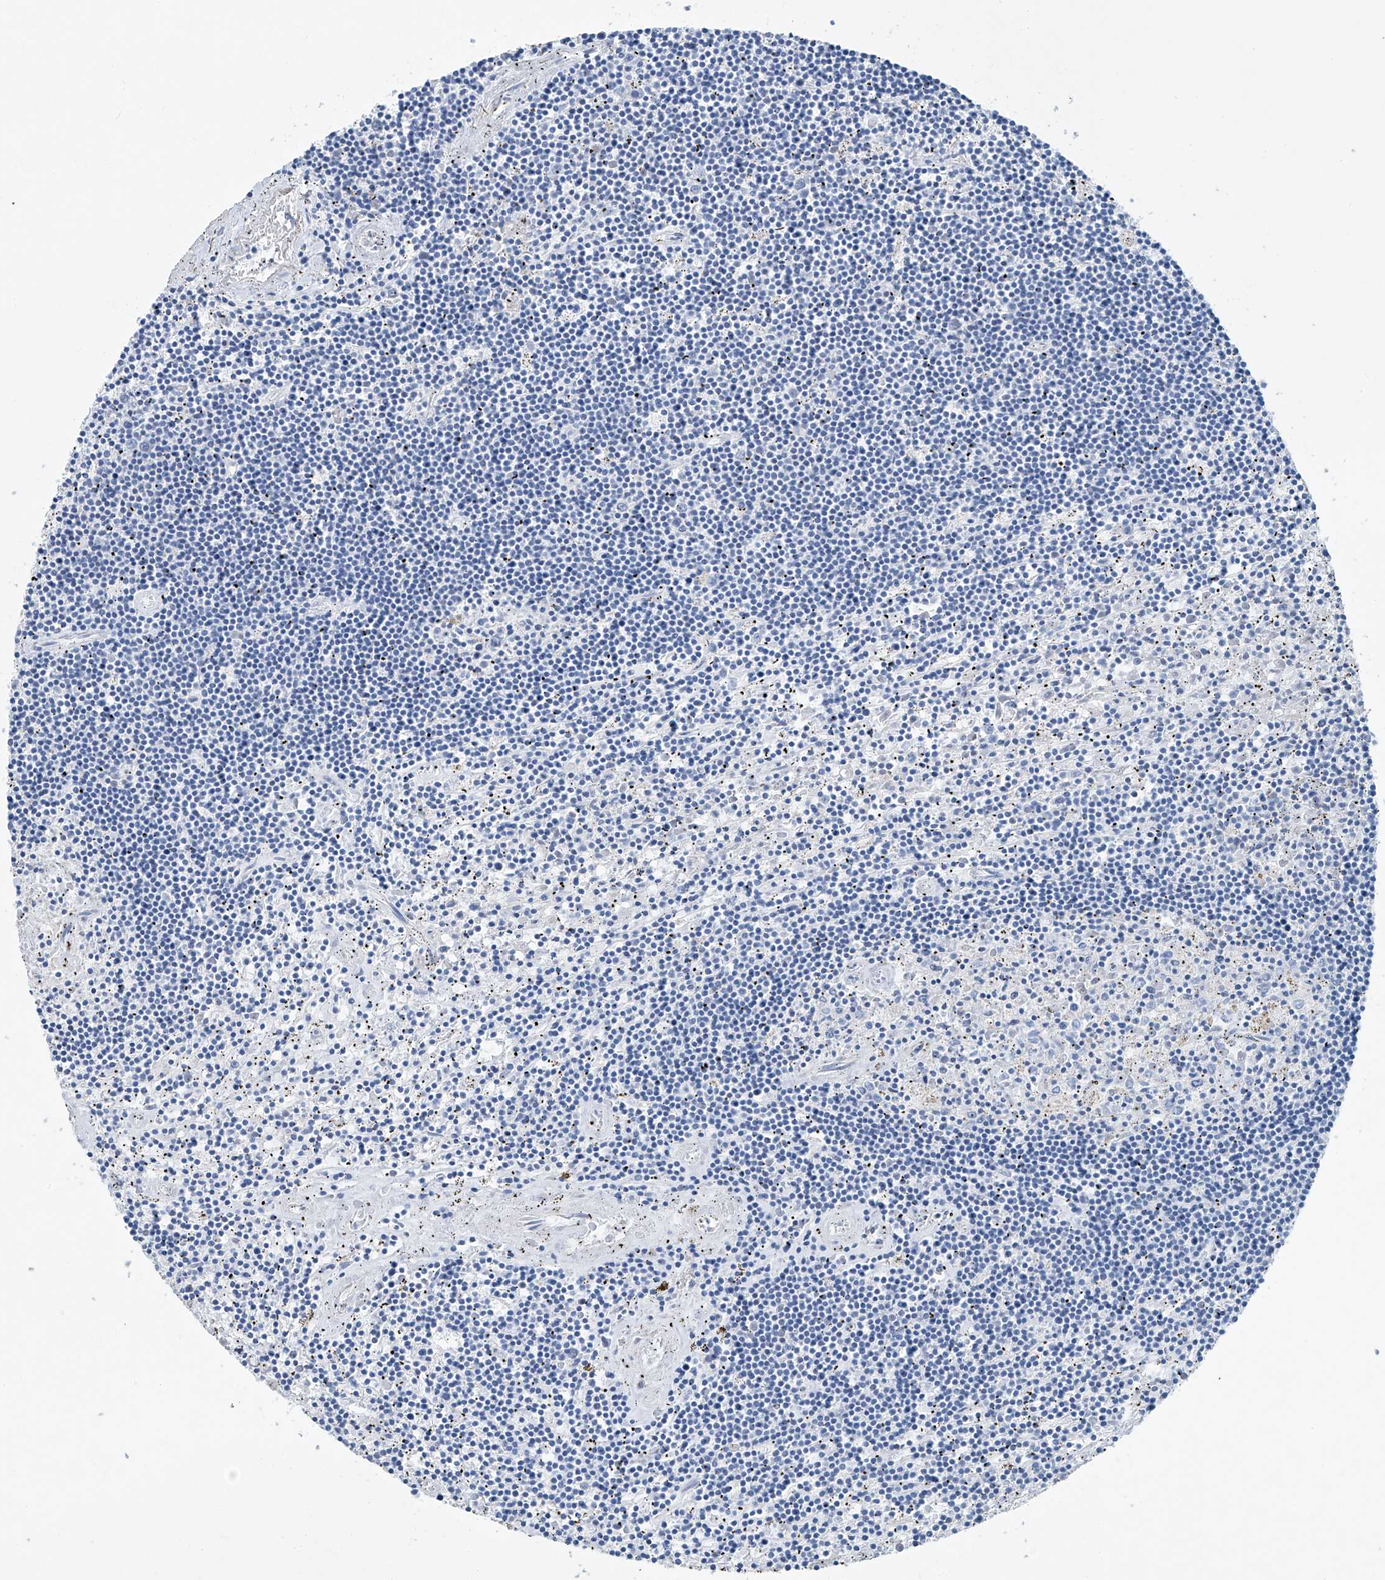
{"staining": {"intensity": "negative", "quantity": "none", "location": "none"}, "tissue": "lymphoma", "cell_type": "Tumor cells", "image_type": "cancer", "snomed": [{"axis": "morphology", "description": "Malignant lymphoma, non-Hodgkin's type, Low grade"}, {"axis": "topography", "description": "Spleen"}], "caption": "This histopathology image is of lymphoma stained with immunohistochemistry to label a protein in brown with the nuclei are counter-stained blue. There is no expression in tumor cells. Nuclei are stained in blue.", "gene": "C1orf87", "patient": {"sex": "male", "age": 76}}